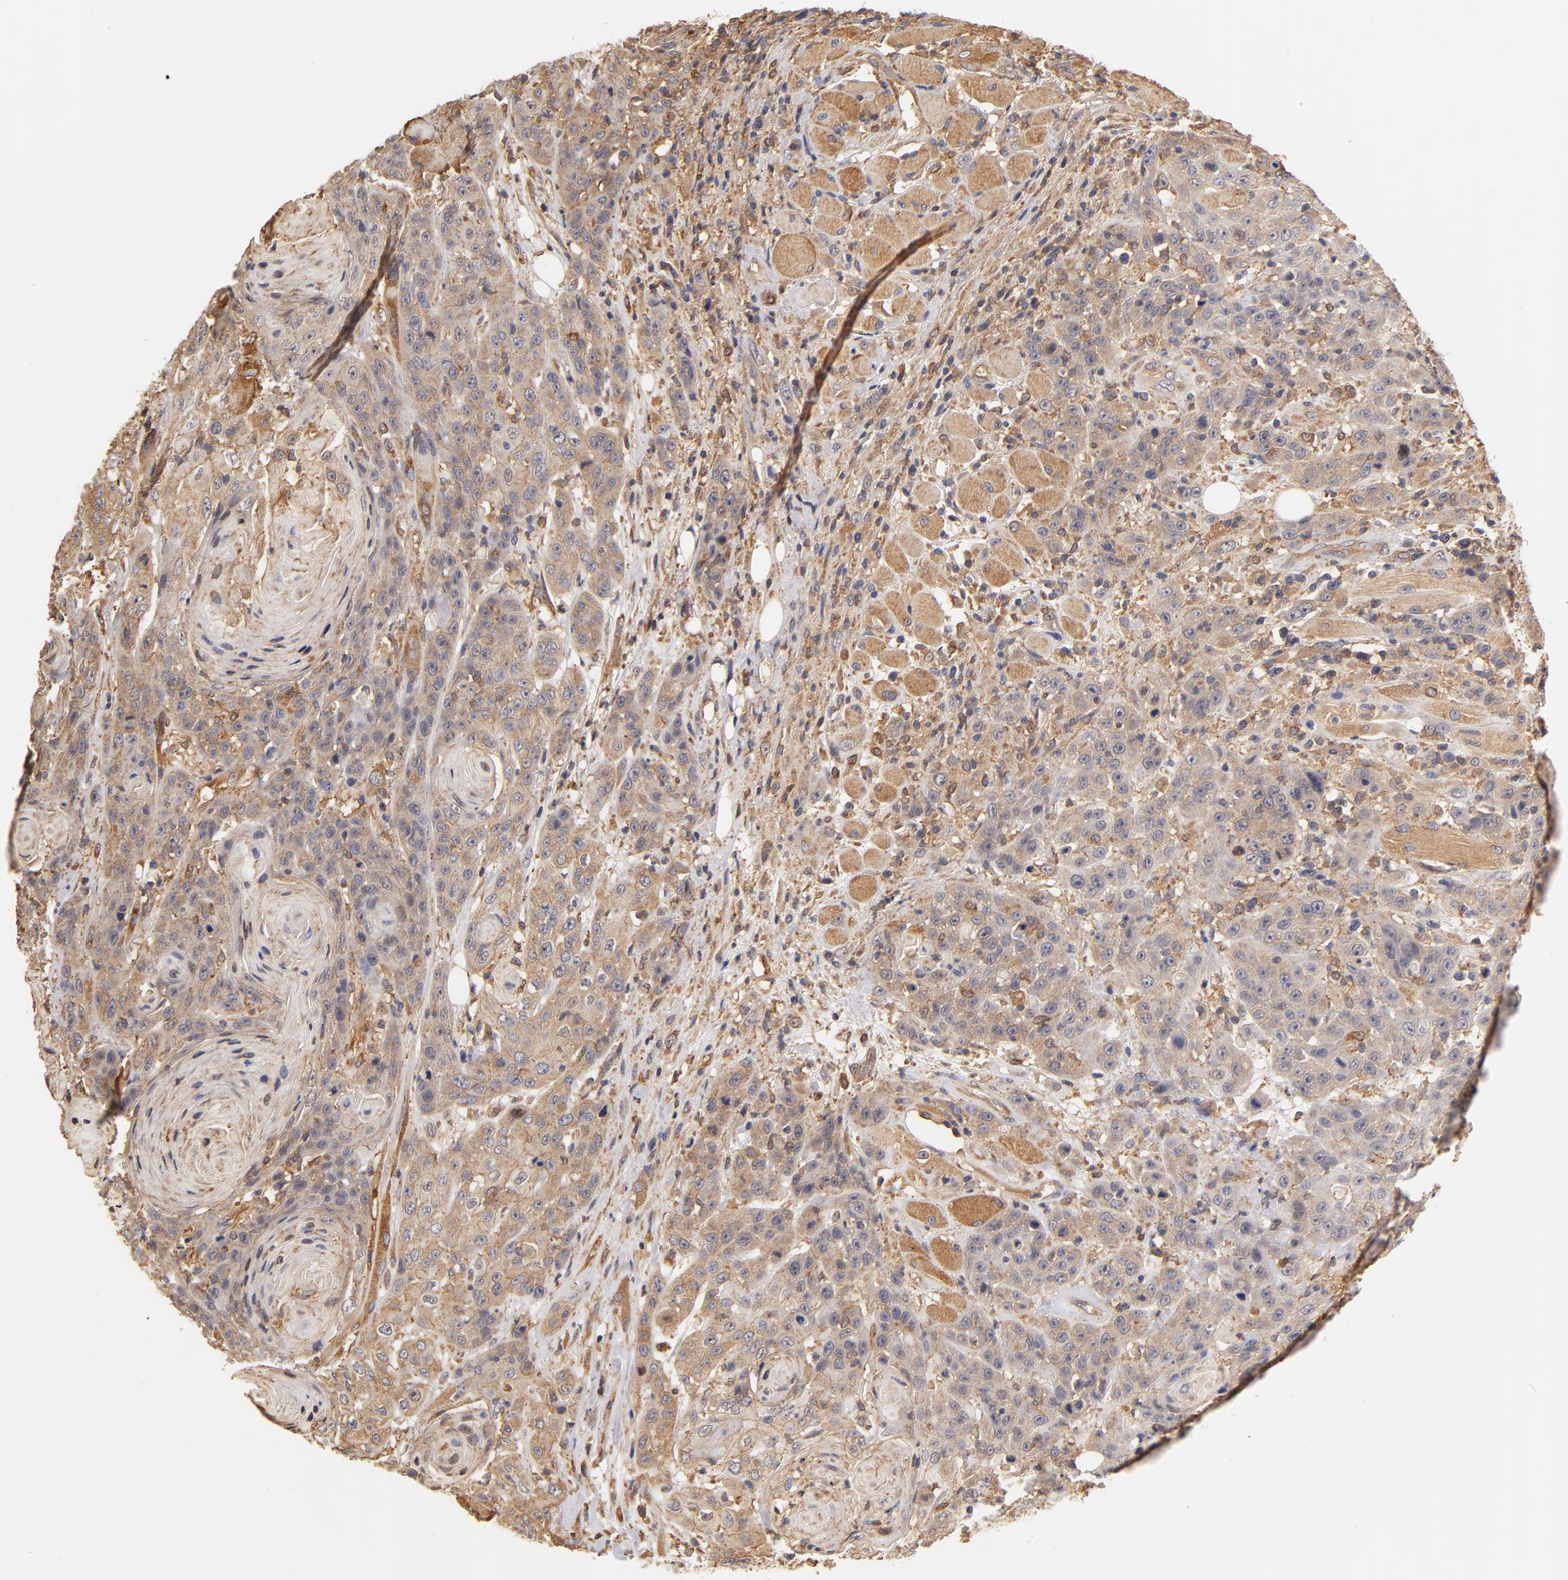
{"staining": {"intensity": "moderate", "quantity": ">75%", "location": "cytoplasmic/membranous"}, "tissue": "head and neck cancer", "cell_type": "Tumor cells", "image_type": "cancer", "snomed": [{"axis": "morphology", "description": "Squamous cell carcinoma, NOS"}, {"axis": "topography", "description": "Head-Neck"}], "caption": "Human squamous cell carcinoma (head and neck) stained for a protein (brown) demonstrates moderate cytoplasmic/membranous positive staining in about >75% of tumor cells.", "gene": "FCMR", "patient": {"sex": "female", "age": 84}}